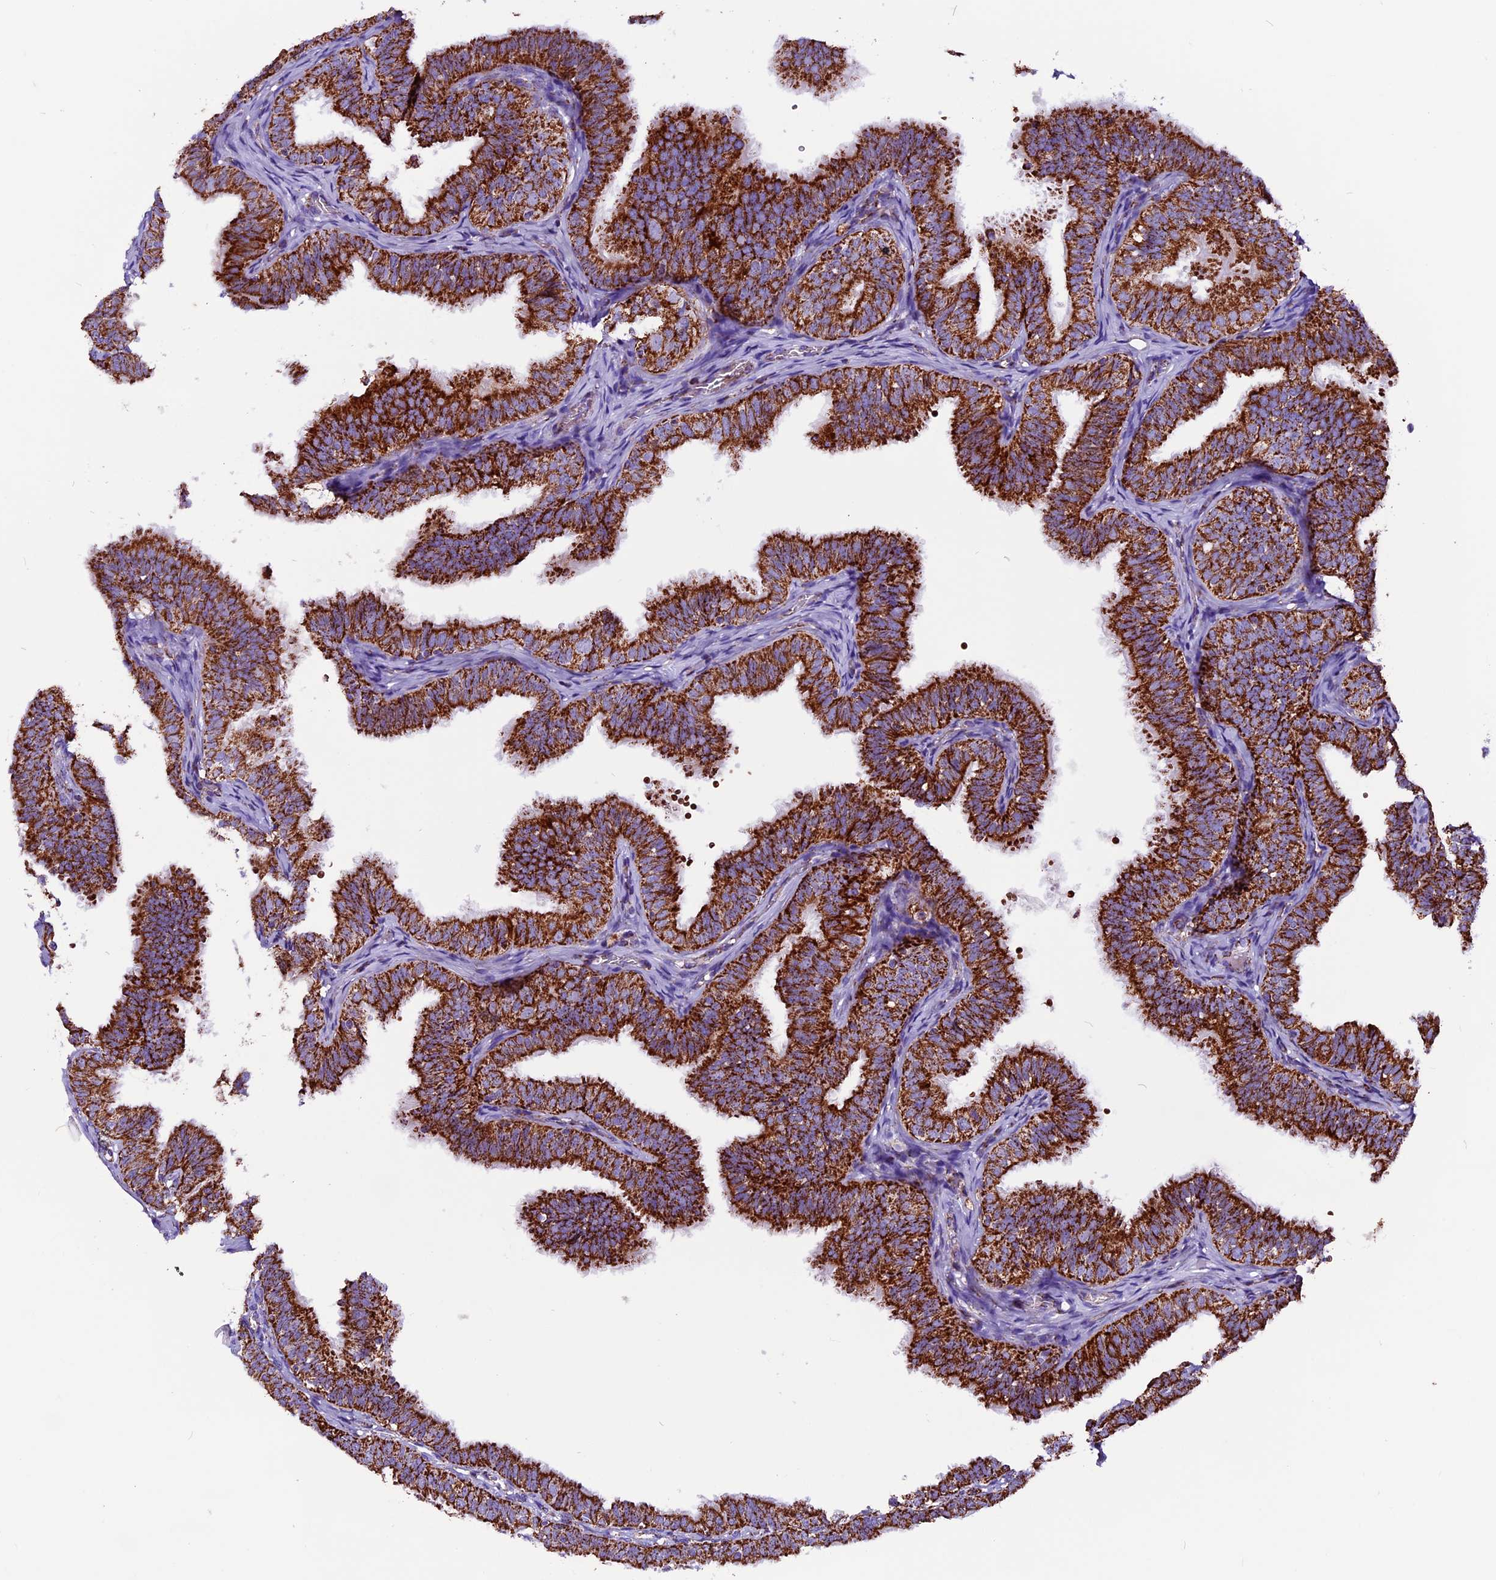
{"staining": {"intensity": "strong", "quantity": ">75%", "location": "cytoplasmic/membranous"}, "tissue": "fallopian tube", "cell_type": "Glandular cells", "image_type": "normal", "snomed": [{"axis": "morphology", "description": "Normal tissue, NOS"}, {"axis": "topography", "description": "Fallopian tube"}], "caption": "High-power microscopy captured an IHC photomicrograph of normal fallopian tube, revealing strong cytoplasmic/membranous staining in about >75% of glandular cells.", "gene": "CX3CL1", "patient": {"sex": "female", "age": 35}}